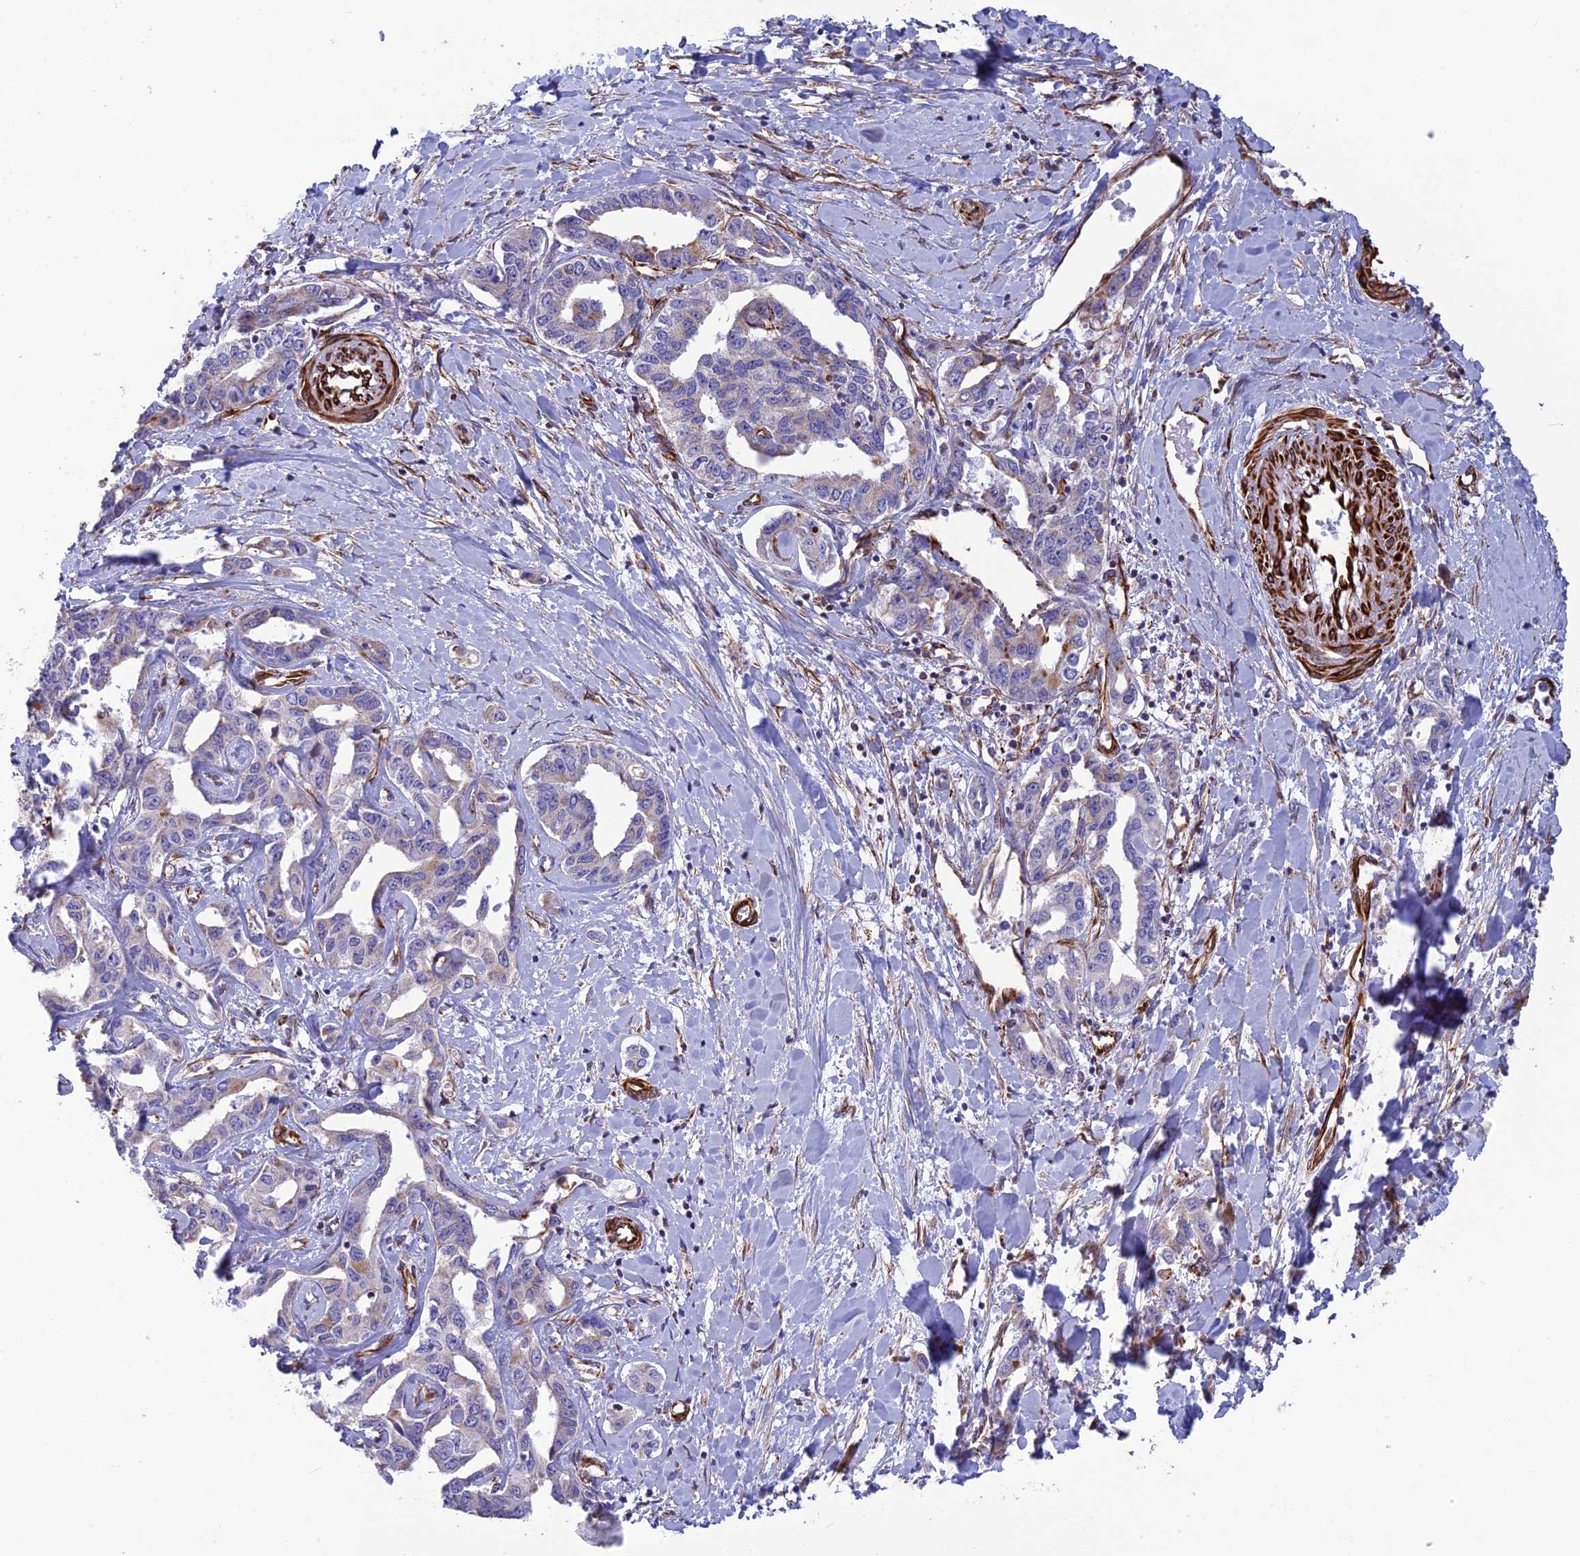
{"staining": {"intensity": "negative", "quantity": "none", "location": "none"}, "tissue": "liver cancer", "cell_type": "Tumor cells", "image_type": "cancer", "snomed": [{"axis": "morphology", "description": "Cholangiocarcinoma"}, {"axis": "topography", "description": "Liver"}], "caption": "Immunohistochemical staining of human liver cancer (cholangiocarcinoma) shows no significant staining in tumor cells. The staining is performed using DAB (3,3'-diaminobenzidine) brown chromogen with nuclei counter-stained in using hematoxylin.", "gene": "FBXL20", "patient": {"sex": "male", "age": 59}}